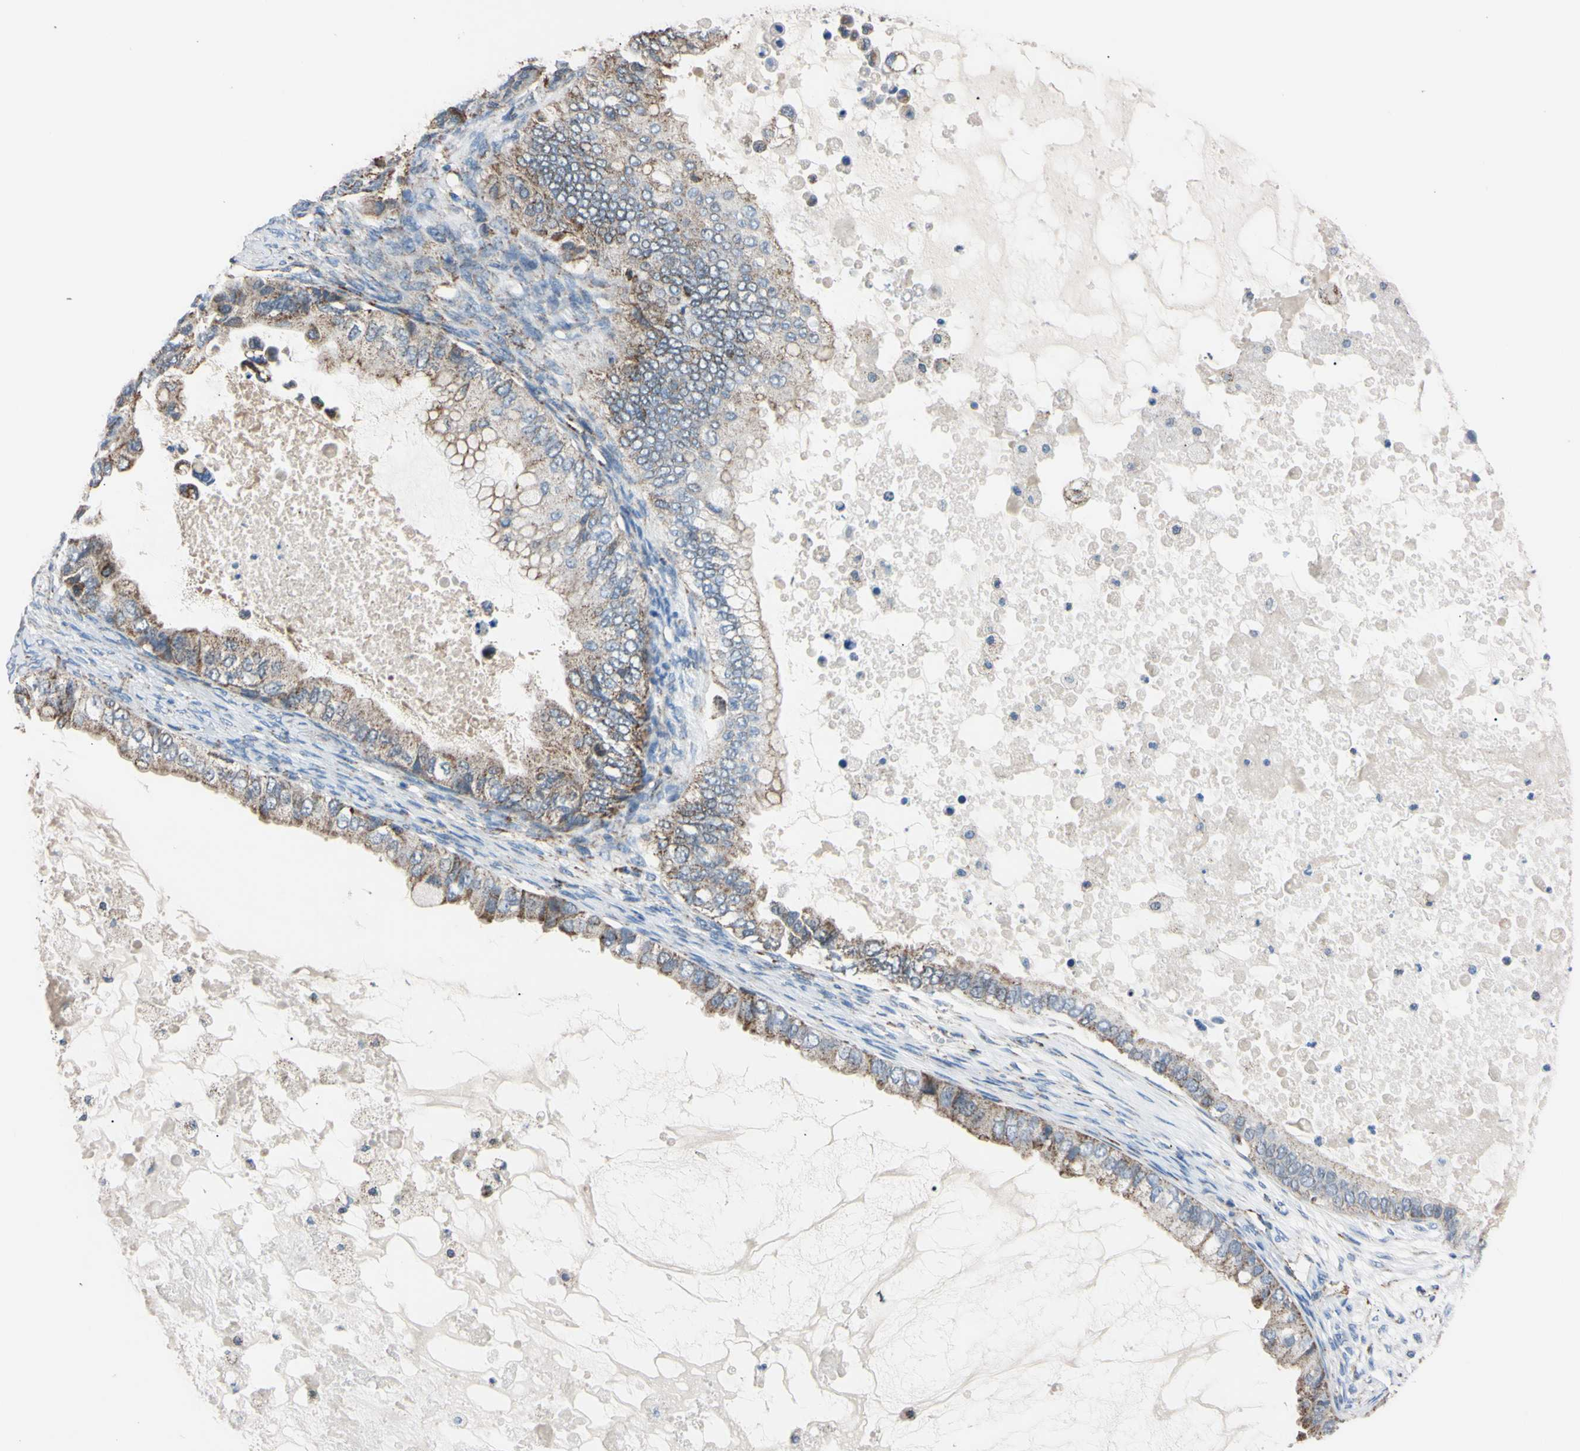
{"staining": {"intensity": "moderate", "quantity": ">75%", "location": "cytoplasmic/membranous"}, "tissue": "ovarian cancer", "cell_type": "Tumor cells", "image_type": "cancer", "snomed": [{"axis": "morphology", "description": "Cystadenocarcinoma, mucinous, NOS"}, {"axis": "topography", "description": "Ovary"}], "caption": "Immunohistochemical staining of human ovarian mucinous cystadenocarcinoma reveals moderate cytoplasmic/membranous protein staining in approximately >75% of tumor cells.", "gene": "CLPP", "patient": {"sex": "female", "age": 80}}